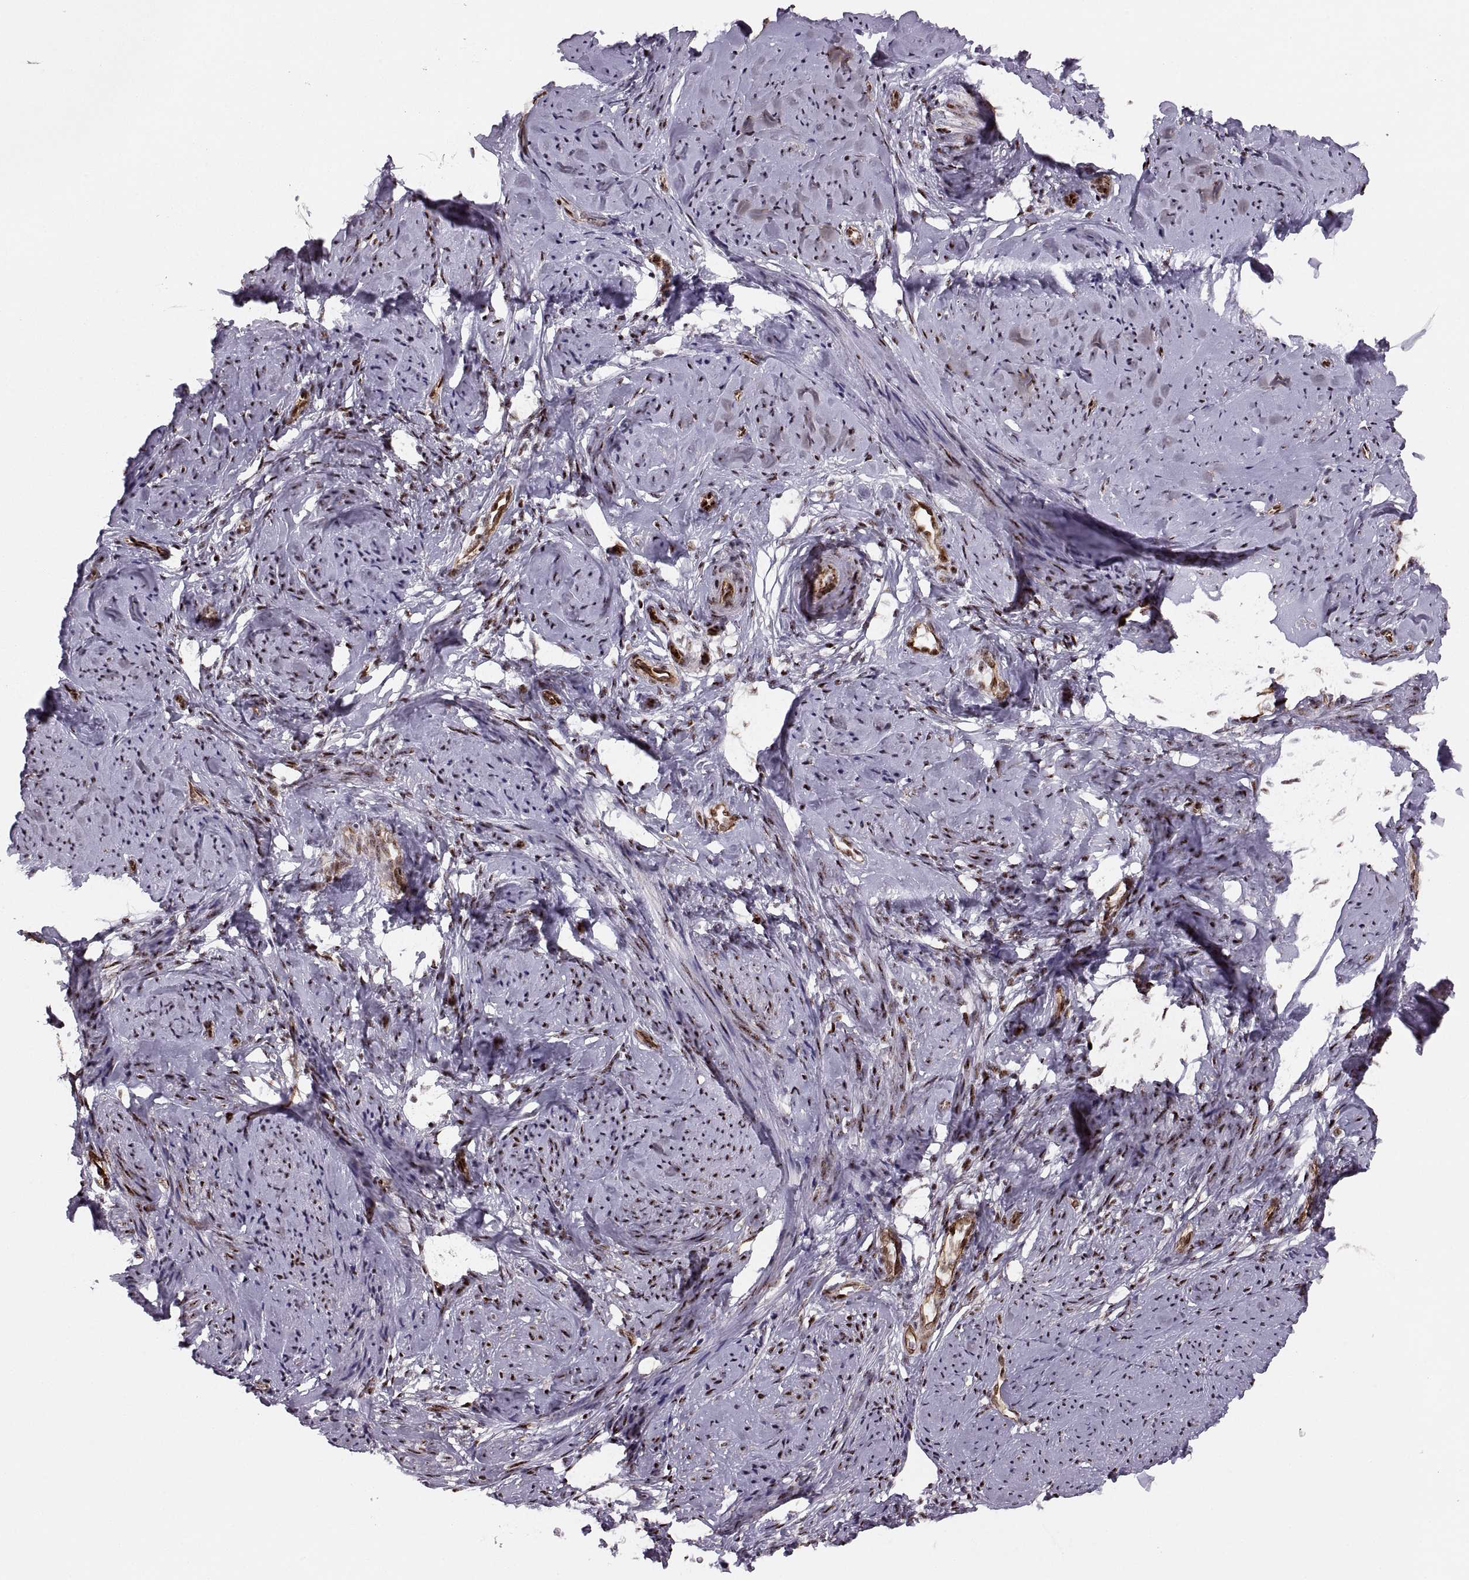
{"staining": {"intensity": "strong", "quantity": "25%-75%", "location": "cytoplasmic/membranous,nuclear"}, "tissue": "smooth muscle", "cell_type": "Smooth muscle cells", "image_type": "normal", "snomed": [{"axis": "morphology", "description": "Normal tissue, NOS"}, {"axis": "topography", "description": "Smooth muscle"}], "caption": "The histopathology image demonstrates a brown stain indicating the presence of a protein in the cytoplasmic/membranous,nuclear of smooth muscle cells in smooth muscle. (Stains: DAB in brown, nuclei in blue, Microscopy: brightfield microscopy at high magnification).", "gene": "ZCCHC17", "patient": {"sex": "female", "age": 48}}